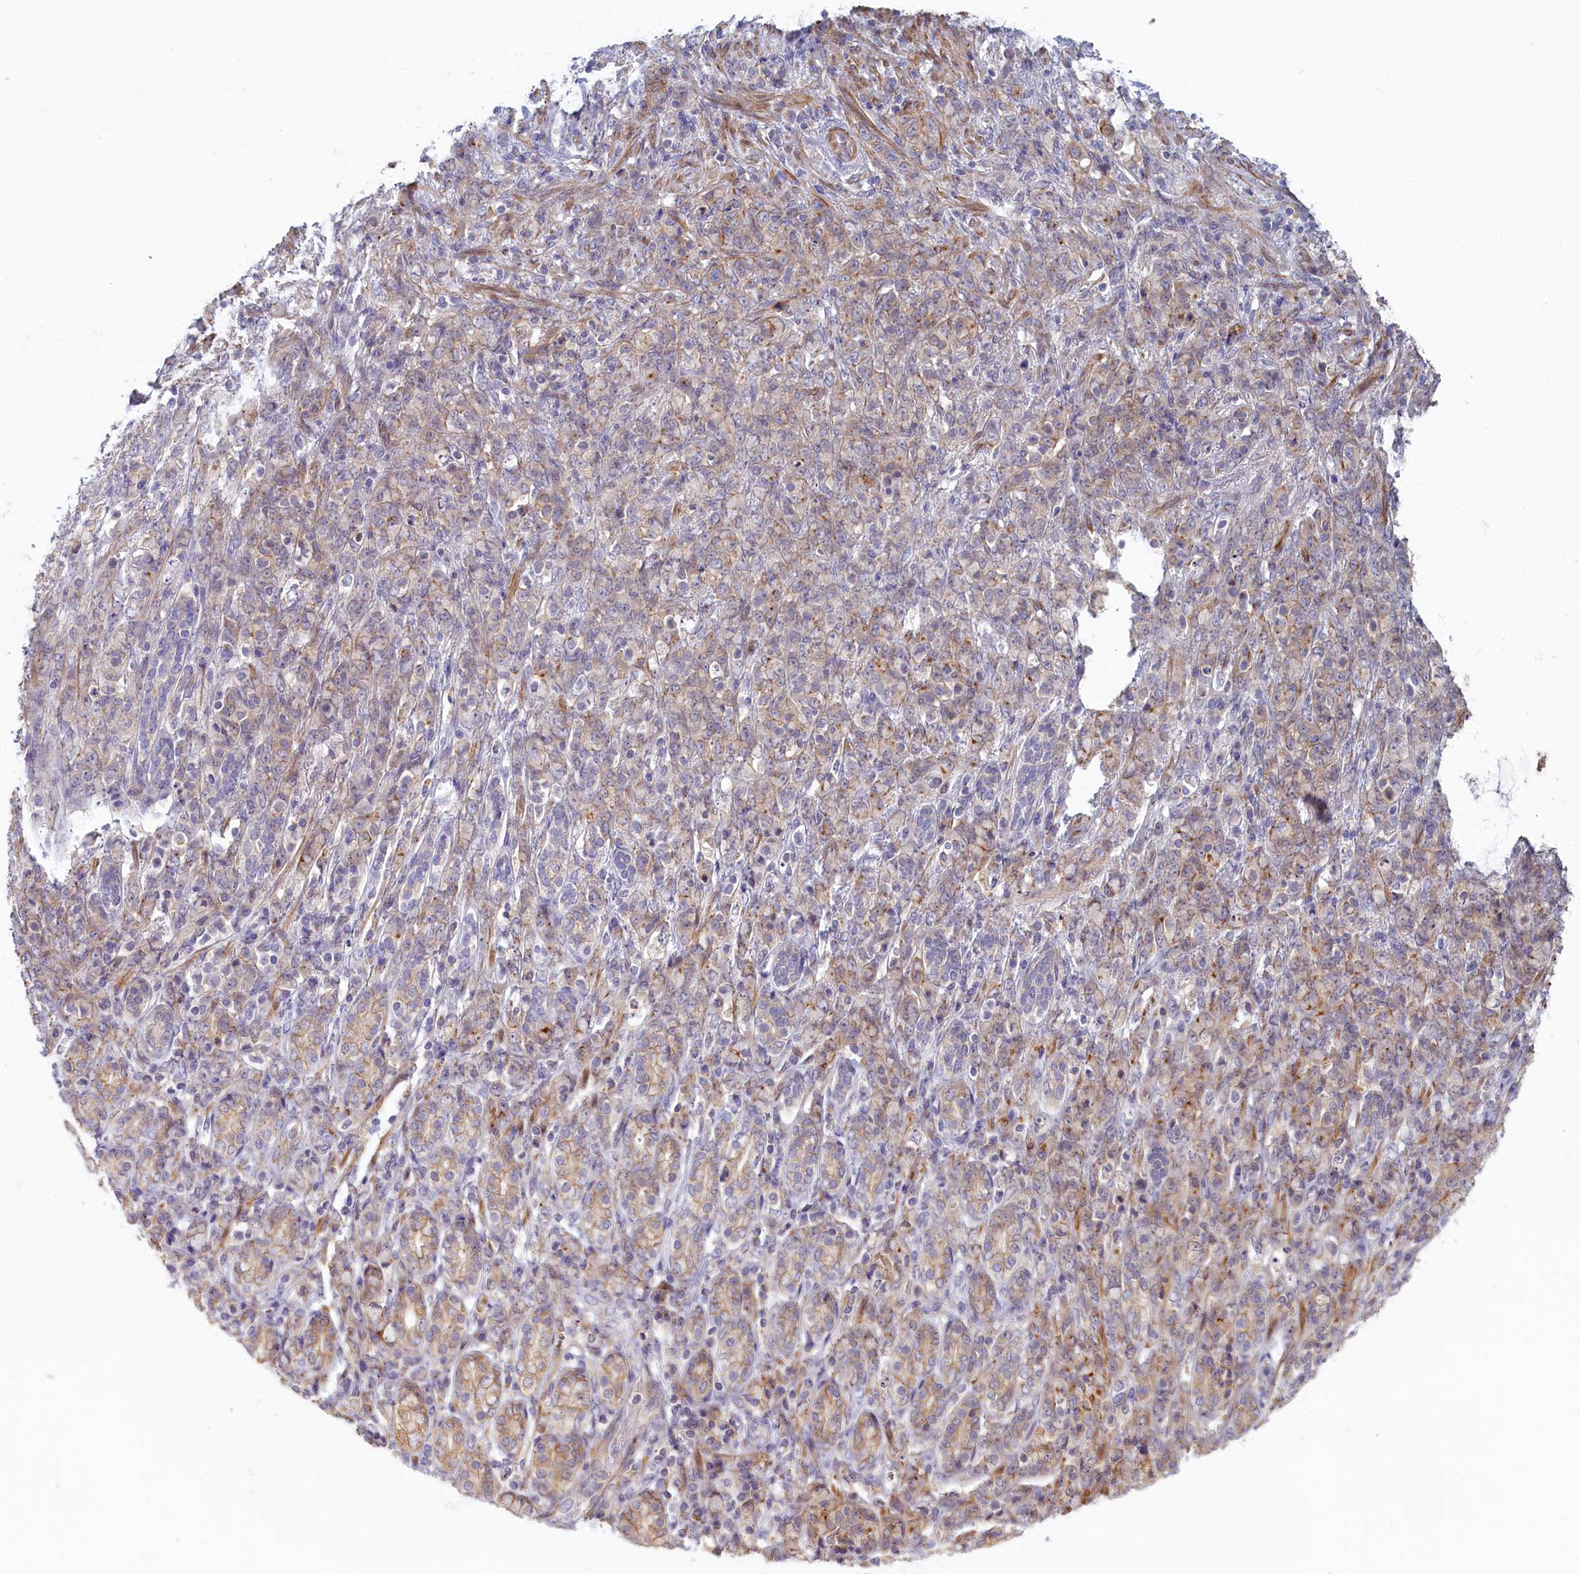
{"staining": {"intensity": "weak", "quantity": "<25%", "location": "cytoplasmic/membranous"}, "tissue": "stomach cancer", "cell_type": "Tumor cells", "image_type": "cancer", "snomed": [{"axis": "morphology", "description": "Adenocarcinoma, NOS"}, {"axis": "topography", "description": "Stomach"}], "caption": "Tumor cells are negative for brown protein staining in stomach cancer (adenocarcinoma).", "gene": "TRPM4", "patient": {"sex": "female", "age": 79}}